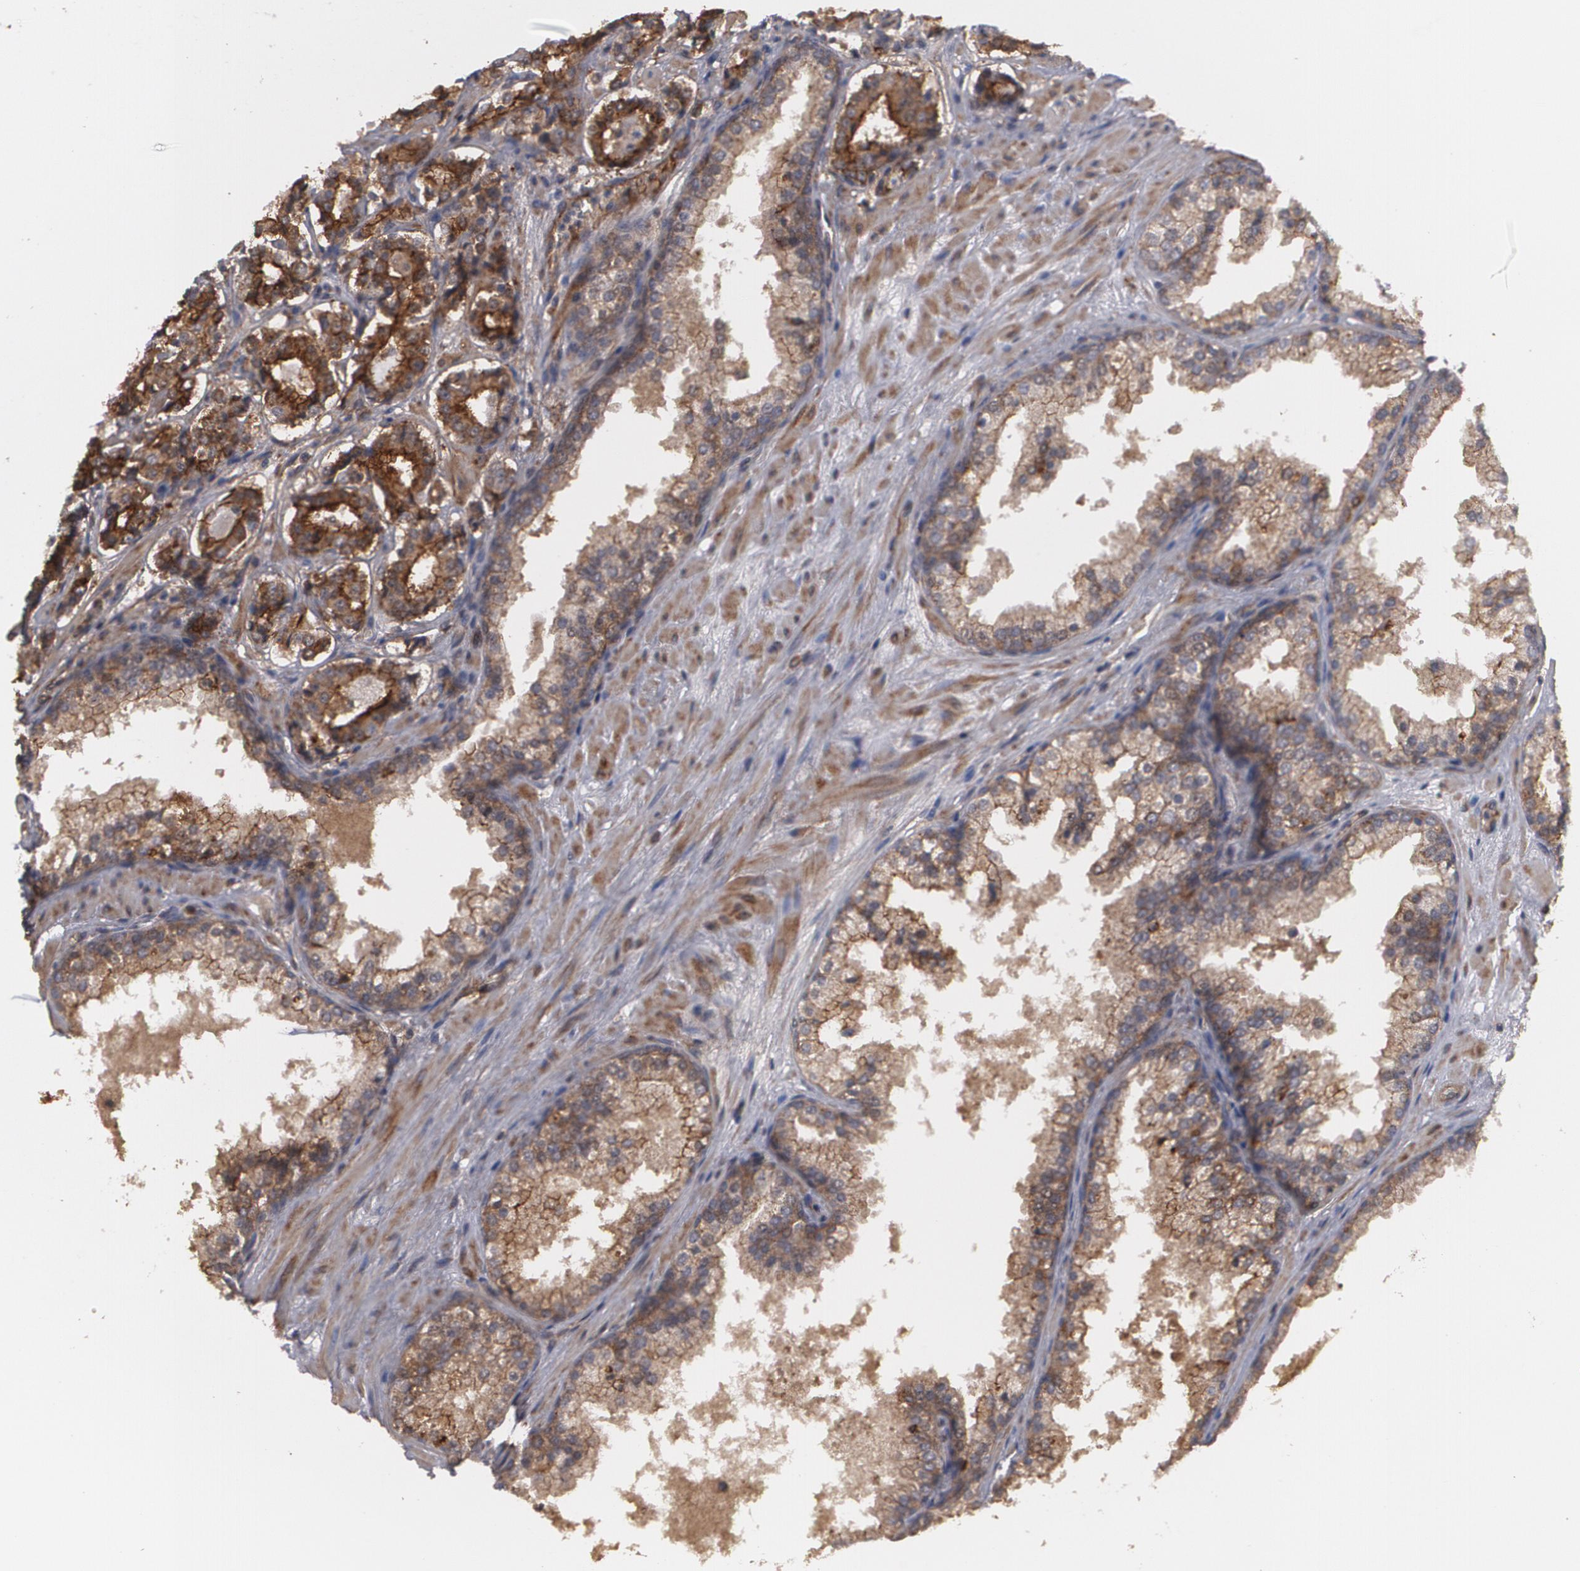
{"staining": {"intensity": "moderate", "quantity": ">75%", "location": "cytoplasmic/membranous"}, "tissue": "prostate cancer", "cell_type": "Tumor cells", "image_type": "cancer", "snomed": [{"axis": "morphology", "description": "Adenocarcinoma, Medium grade"}, {"axis": "topography", "description": "Prostate"}], "caption": "This photomicrograph shows prostate adenocarcinoma (medium-grade) stained with IHC to label a protein in brown. The cytoplasmic/membranous of tumor cells show moderate positivity for the protein. Nuclei are counter-stained blue.", "gene": "TJP1", "patient": {"sex": "male", "age": 60}}